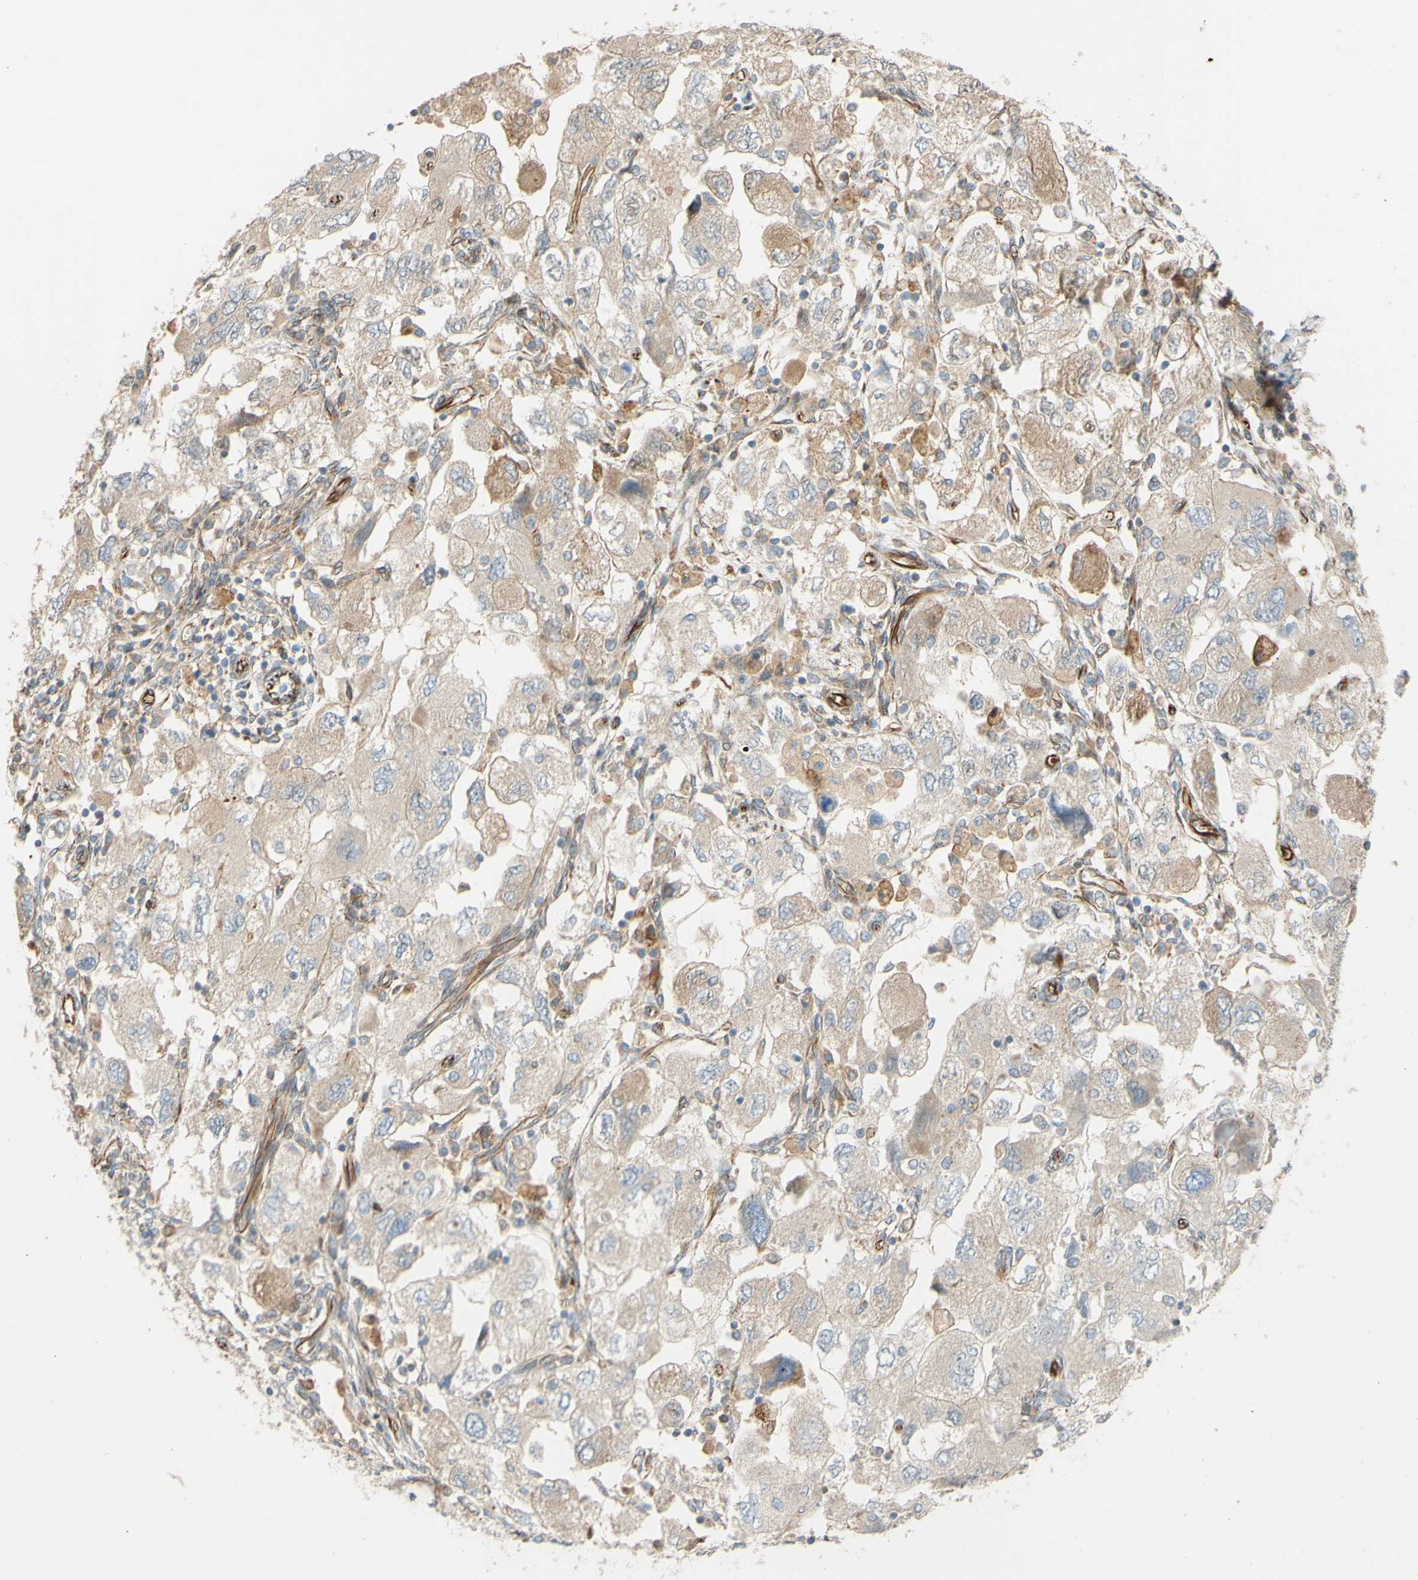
{"staining": {"intensity": "weak", "quantity": ">75%", "location": "cytoplasmic/membranous"}, "tissue": "ovarian cancer", "cell_type": "Tumor cells", "image_type": "cancer", "snomed": [{"axis": "morphology", "description": "Carcinoma, NOS"}, {"axis": "morphology", "description": "Cystadenocarcinoma, serous, NOS"}, {"axis": "topography", "description": "Ovary"}], "caption": "Immunohistochemical staining of carcinoma (ovarian) reveals weak cytoplasmic/membranous protein positivity in approximately >75% of tumor cells.", "gene": "C1orf43", "patient": {"sex": "female", "age": 69}}